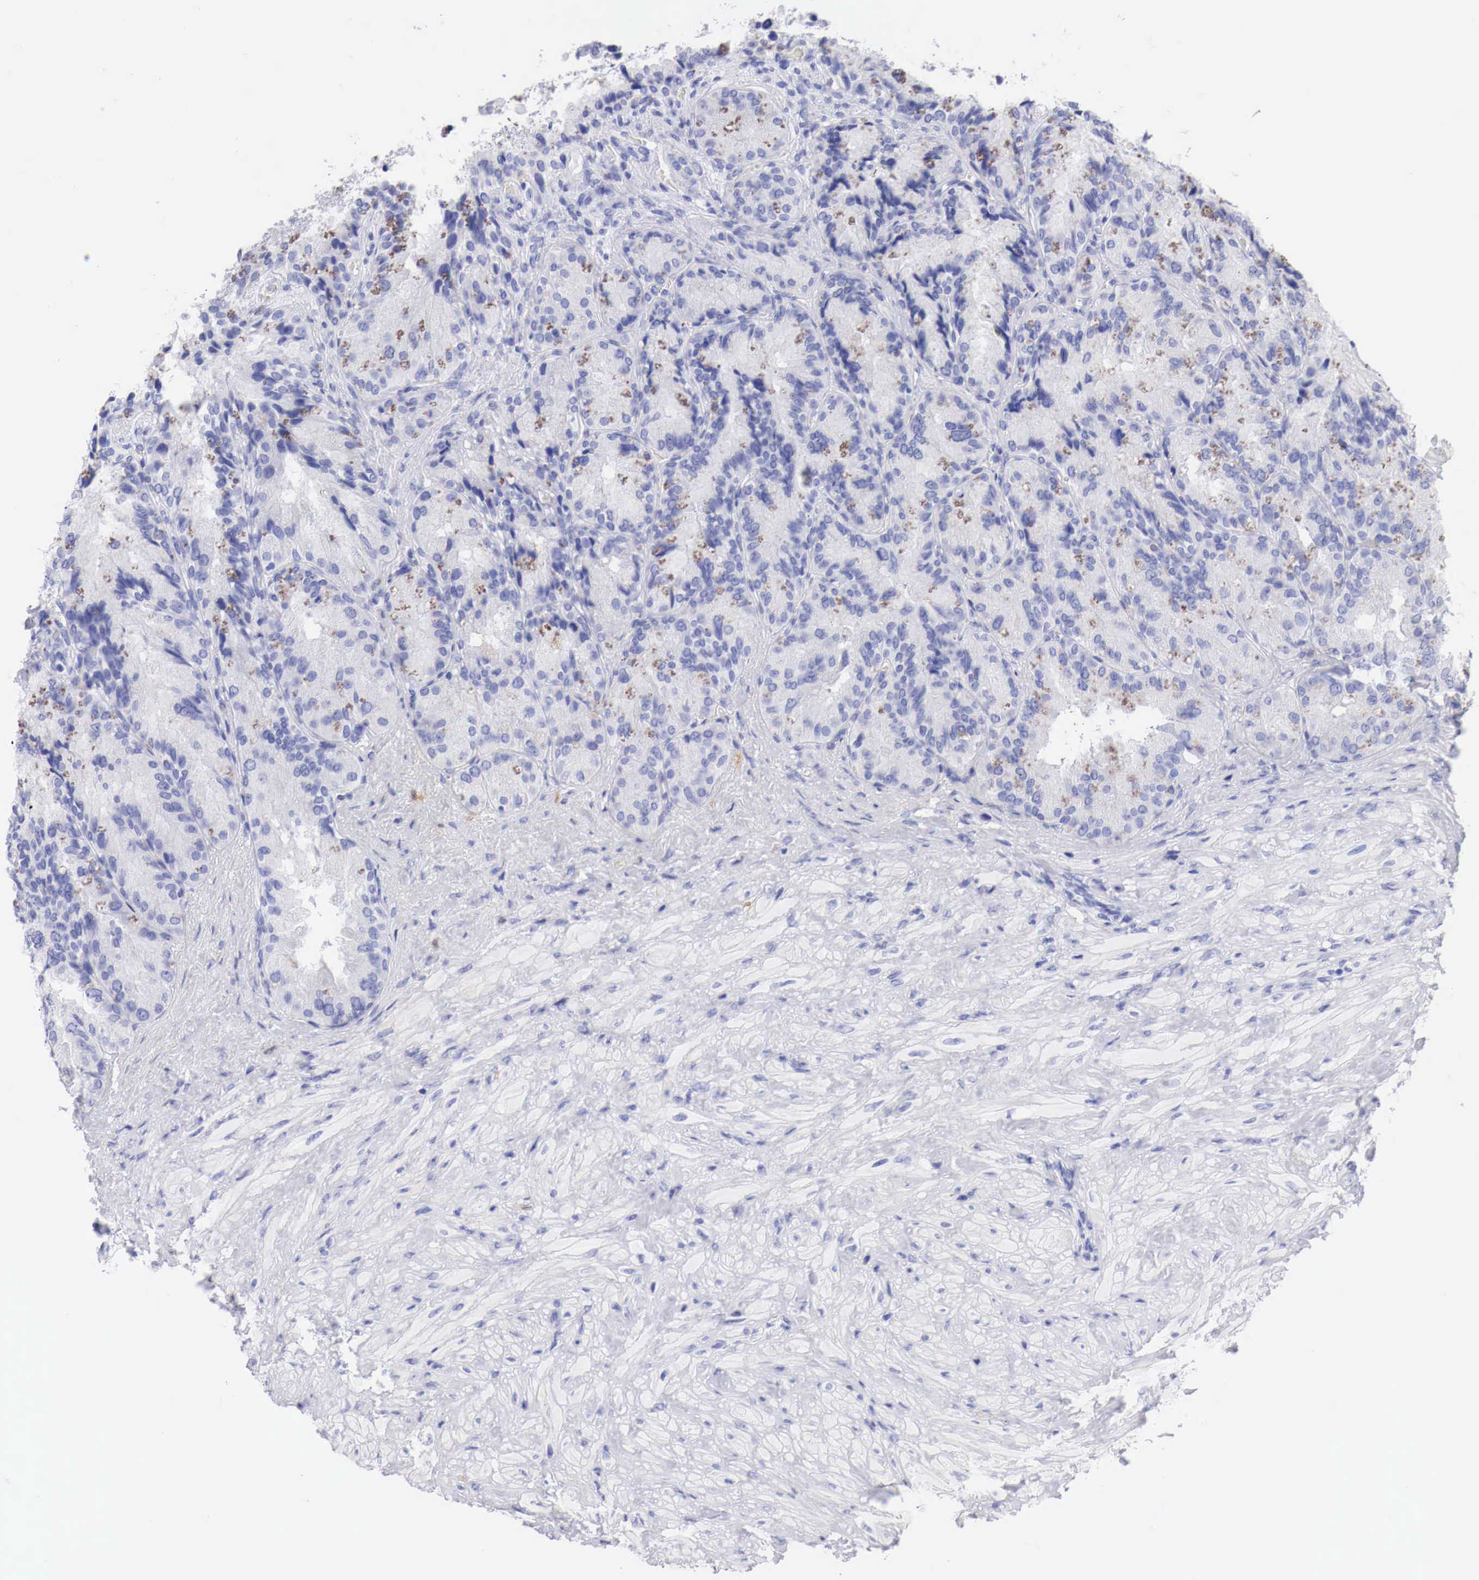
{"staining": {"intensity": "negative", "quantity": "none", "location": "none"}, "tissue": "seminal vesicle", "cell_type": "Glandular cells", "image_type": "normal", "snomed": [{"axis": "morphology", "description": "Normal tissue, NOS"}, {"axis": "topography", "description": "Seminal veicle"}], "caption": "Benign seminal vesicle was stained to show a protein in brown. There is no significant expression in glandular cells.", "gene": "CDKN2A", "patient": {"sex": "male", "age": 69}}